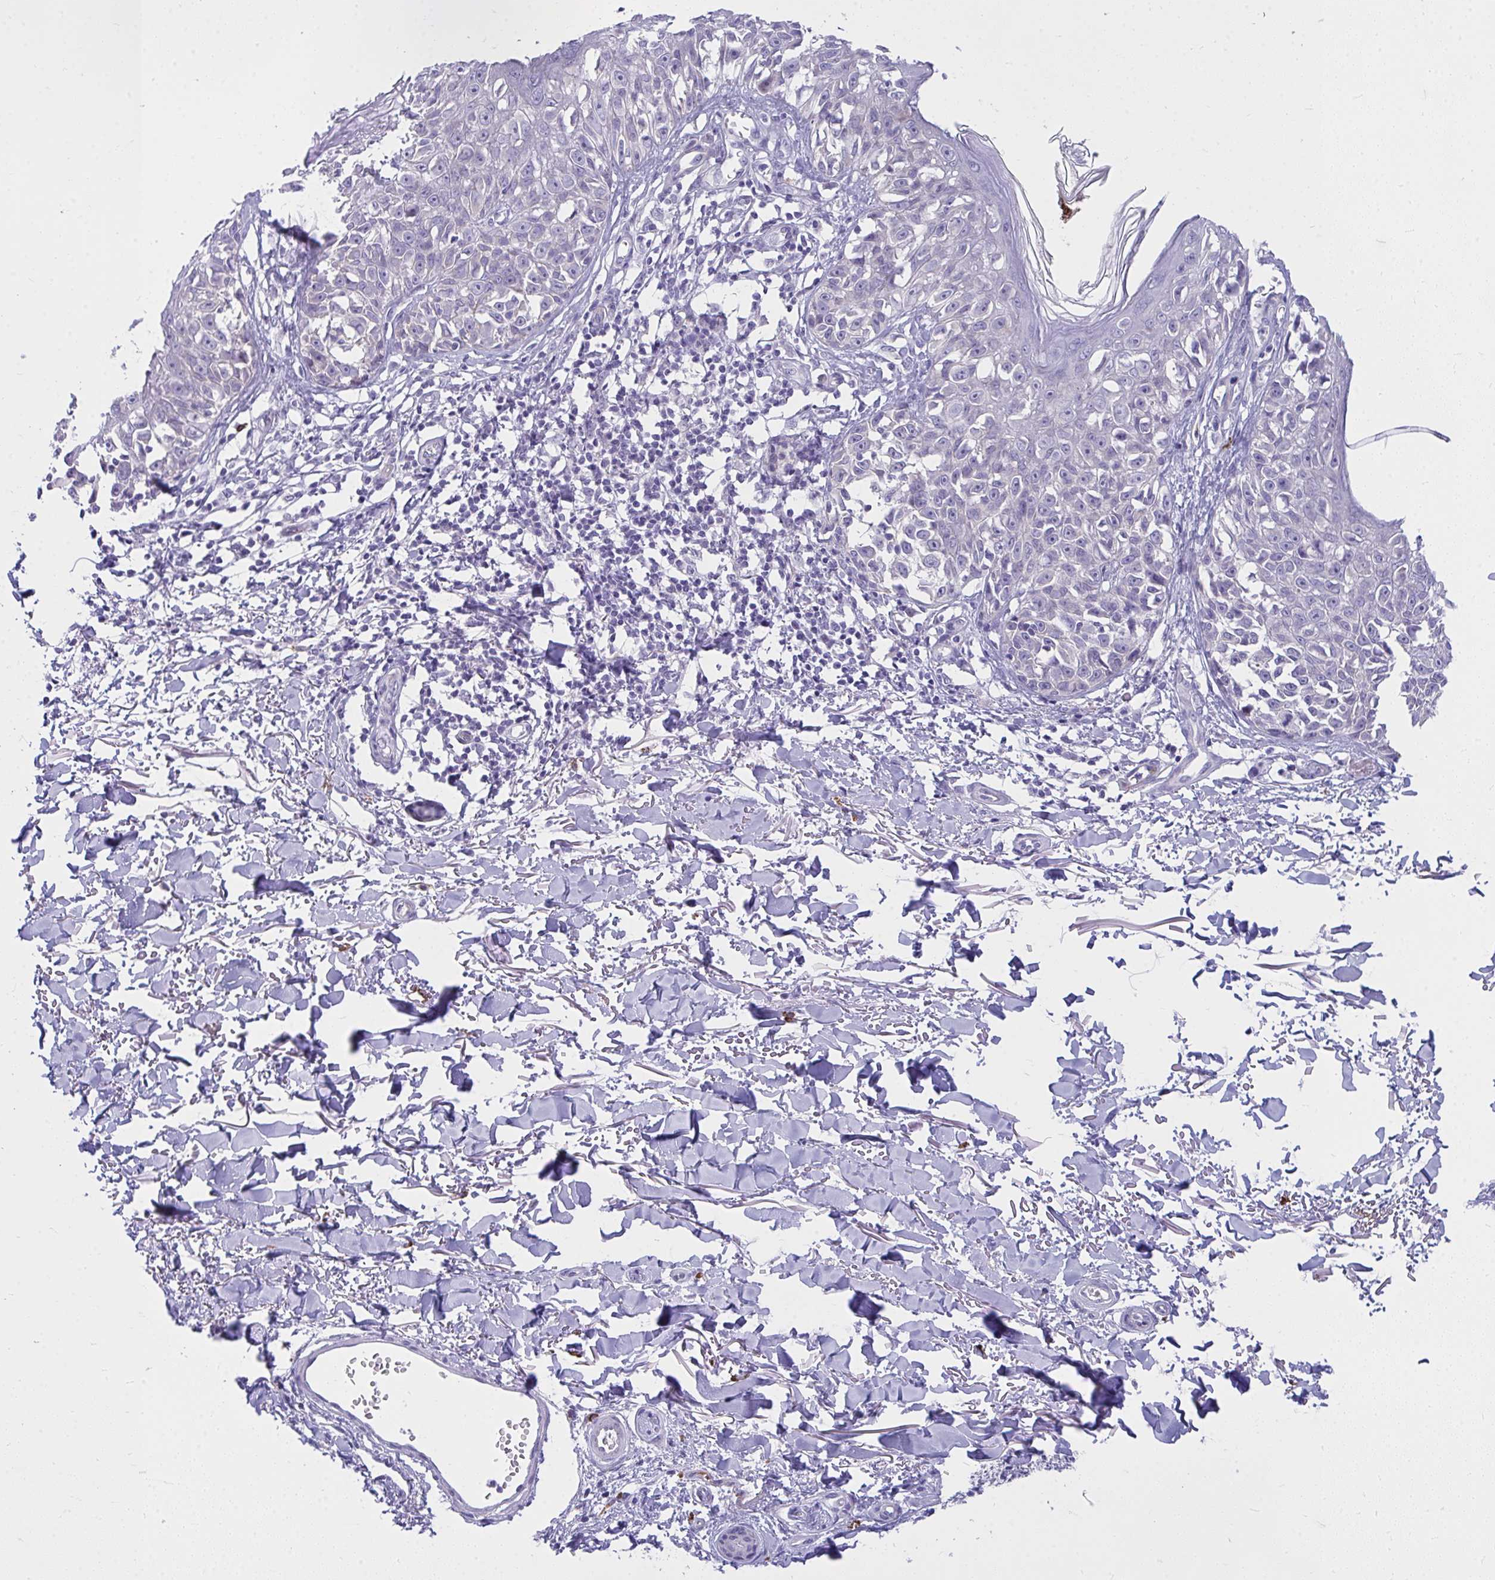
{"staining": {"intensity": "negative", "quantity": "none", "location": "none"}, "tissue": "melanoma", "cell_type": "Tumor cells", "image_type": "cancer", "snomed": [{"axis": "morphology", "description": "Malignant melanoma, NOS"}, {"axis": "topography", "description": "Skin"}], "caption": "The histopathology image demonstrates no significant expression in tumor cells of melanoma.", "gene": "TSBP1", "patient": {"sex": "male", "age": 73}}